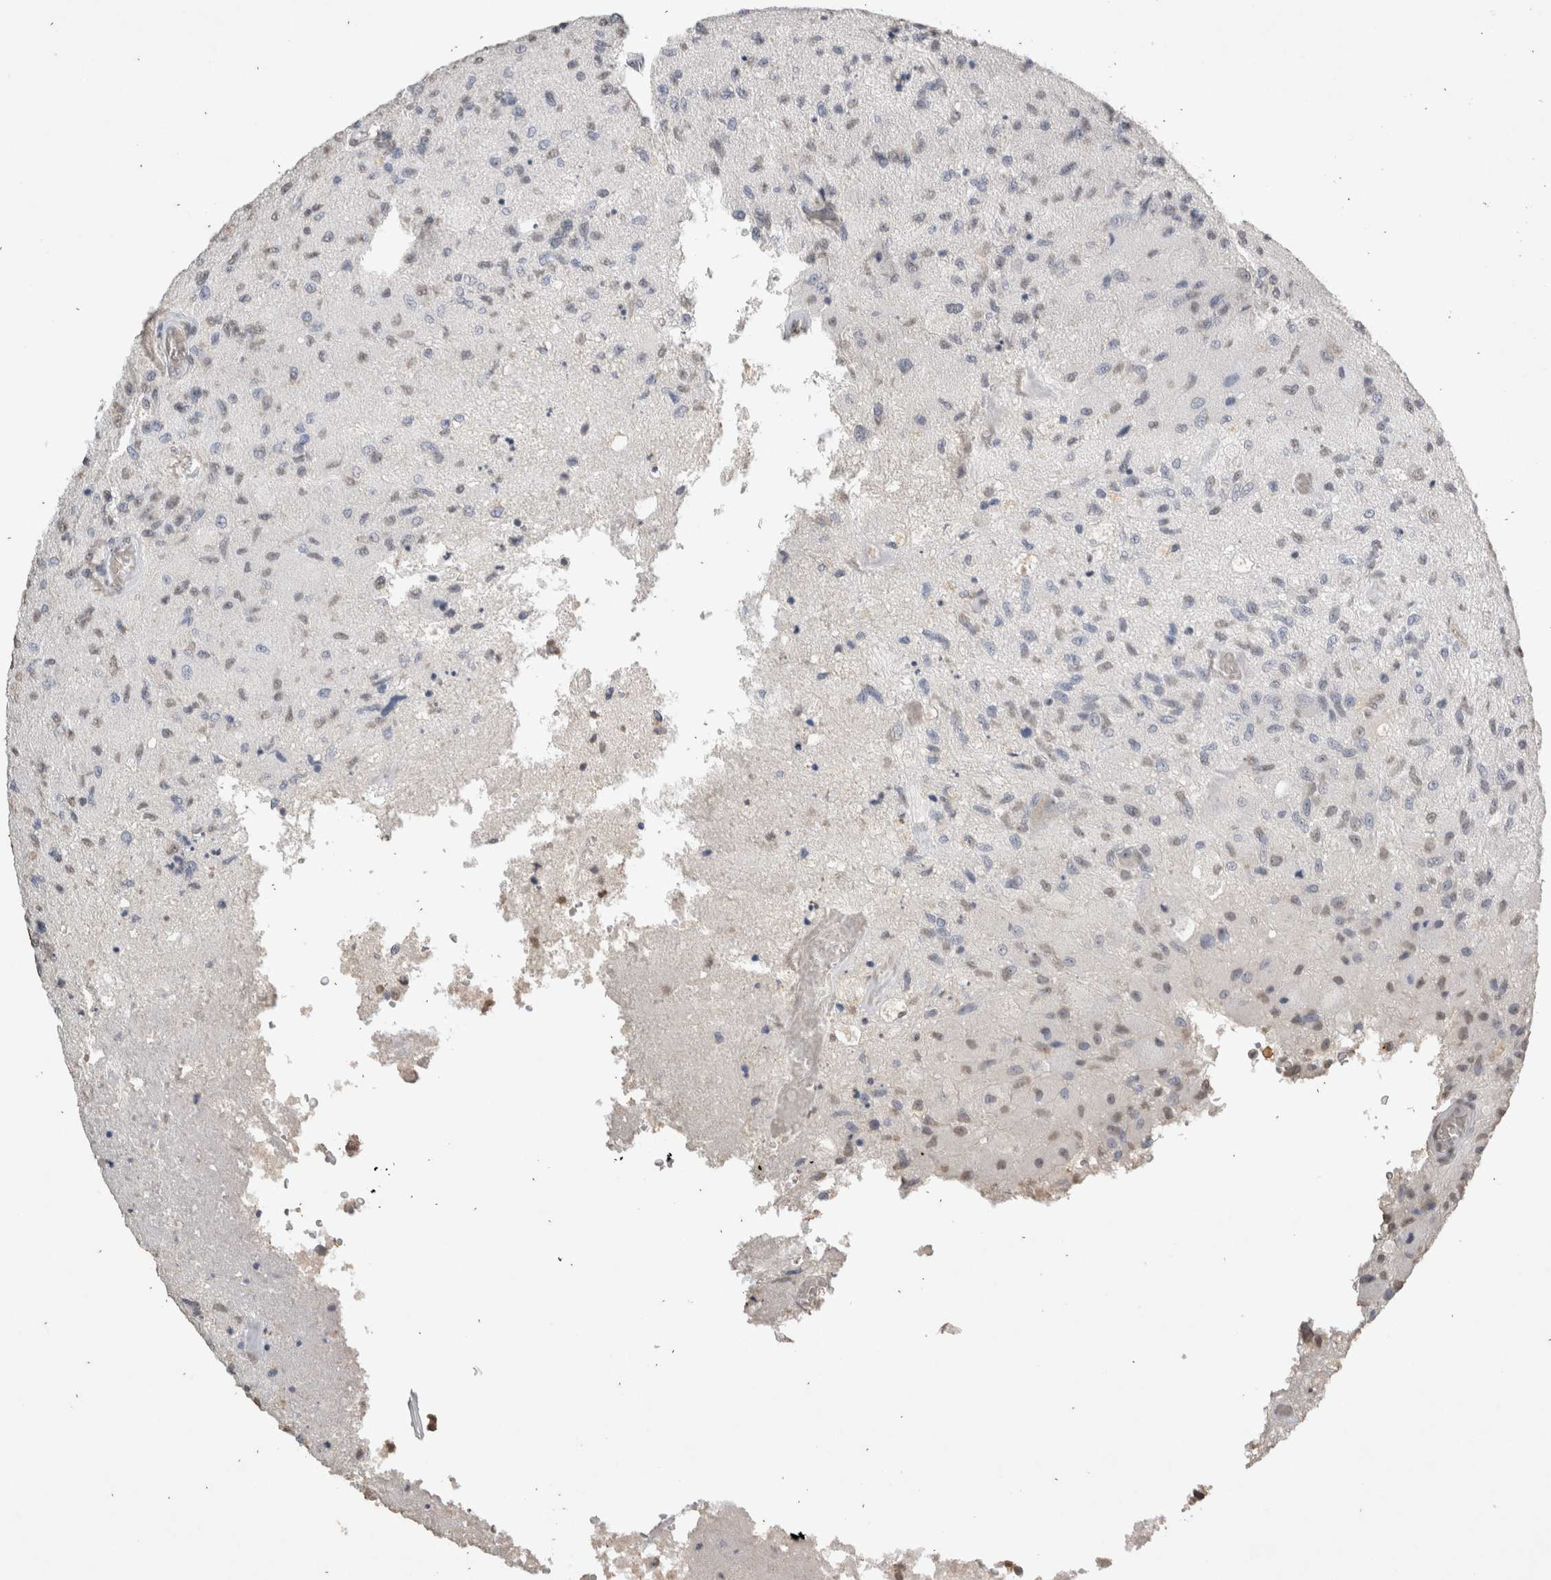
{"staining": {"intensity": "weak", "quantity": "25%-75%", "location": "nuclear"}, "tissue": "glioma", "cell_type": "Tumor cells", "image_type": "cancer", "snomed": [{"axis": "morphology", "description": "Normal tissue, NOS"}, {"axis": "morphology", "description": "Glioma, malignant, High grade"}, {"axis": "topography", "description": "Cerebral cortex"}], "caption": "An IHC micrograph of neoplastic tissue is shown. Protein staining in brown shows weak nuclear positivity in glioma within tumor cells. (Brightfield microscopy of DAB IHC at high magnification).", "gene": "LGALS2", "patient": {"sex": "male", "age": 77}}